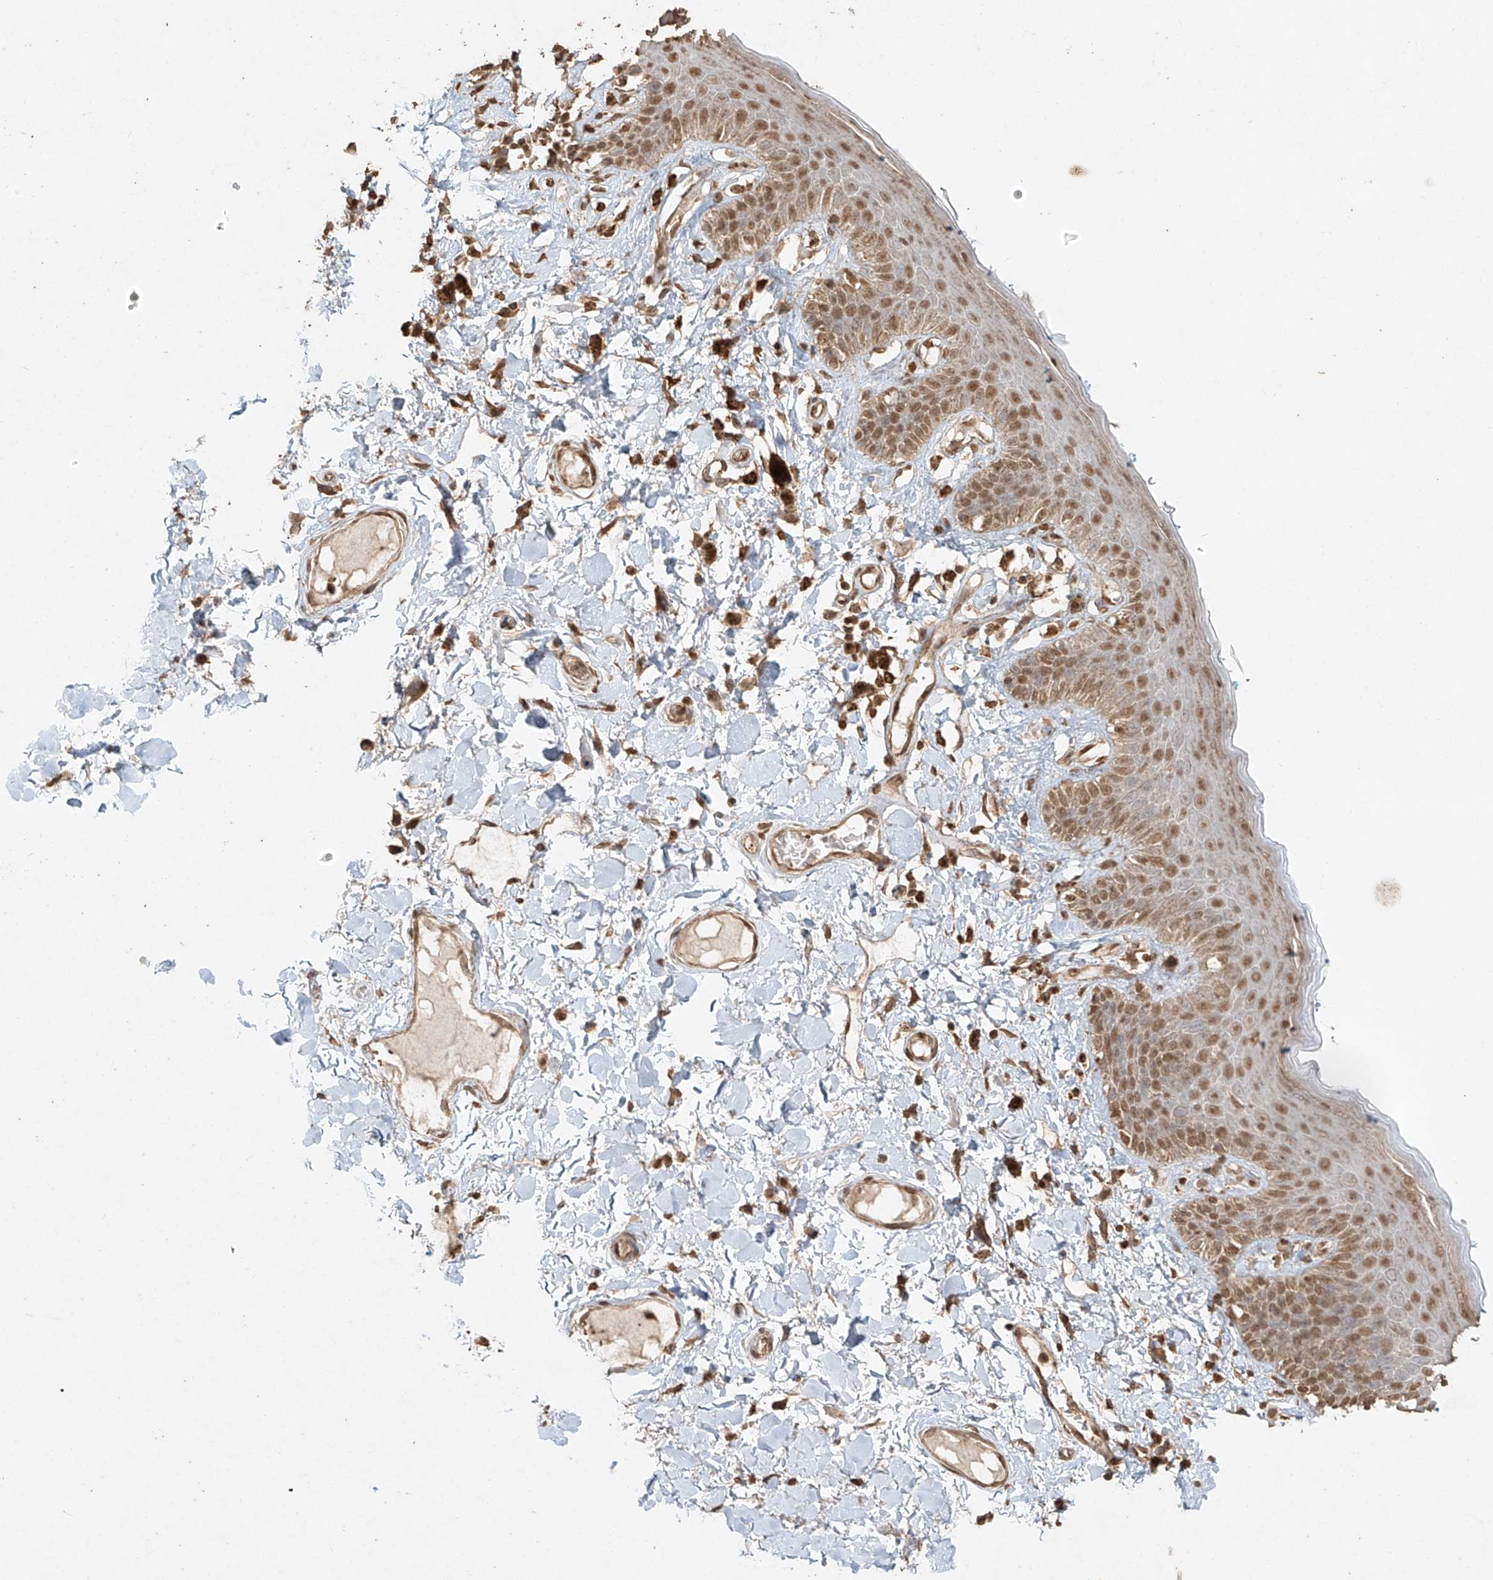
{"staining": {"intensity": "moderate", "quantity": ">75%", "location": "nuclear"}, "tissue": "skin", "cell_type": "Epidermal cells", "image_type": "normal", "snomed": [{"axis": "morphology", "description": "Normal tissue, NOS"}, {"axis": "topography", "description": "Anal"}], "caption": "A brown stain shows moderate nuclear staining of a protein in epidermal cells of normal human skin.", "gene": "TIGAR", "patient": {"sex": "female", "age": 78}}